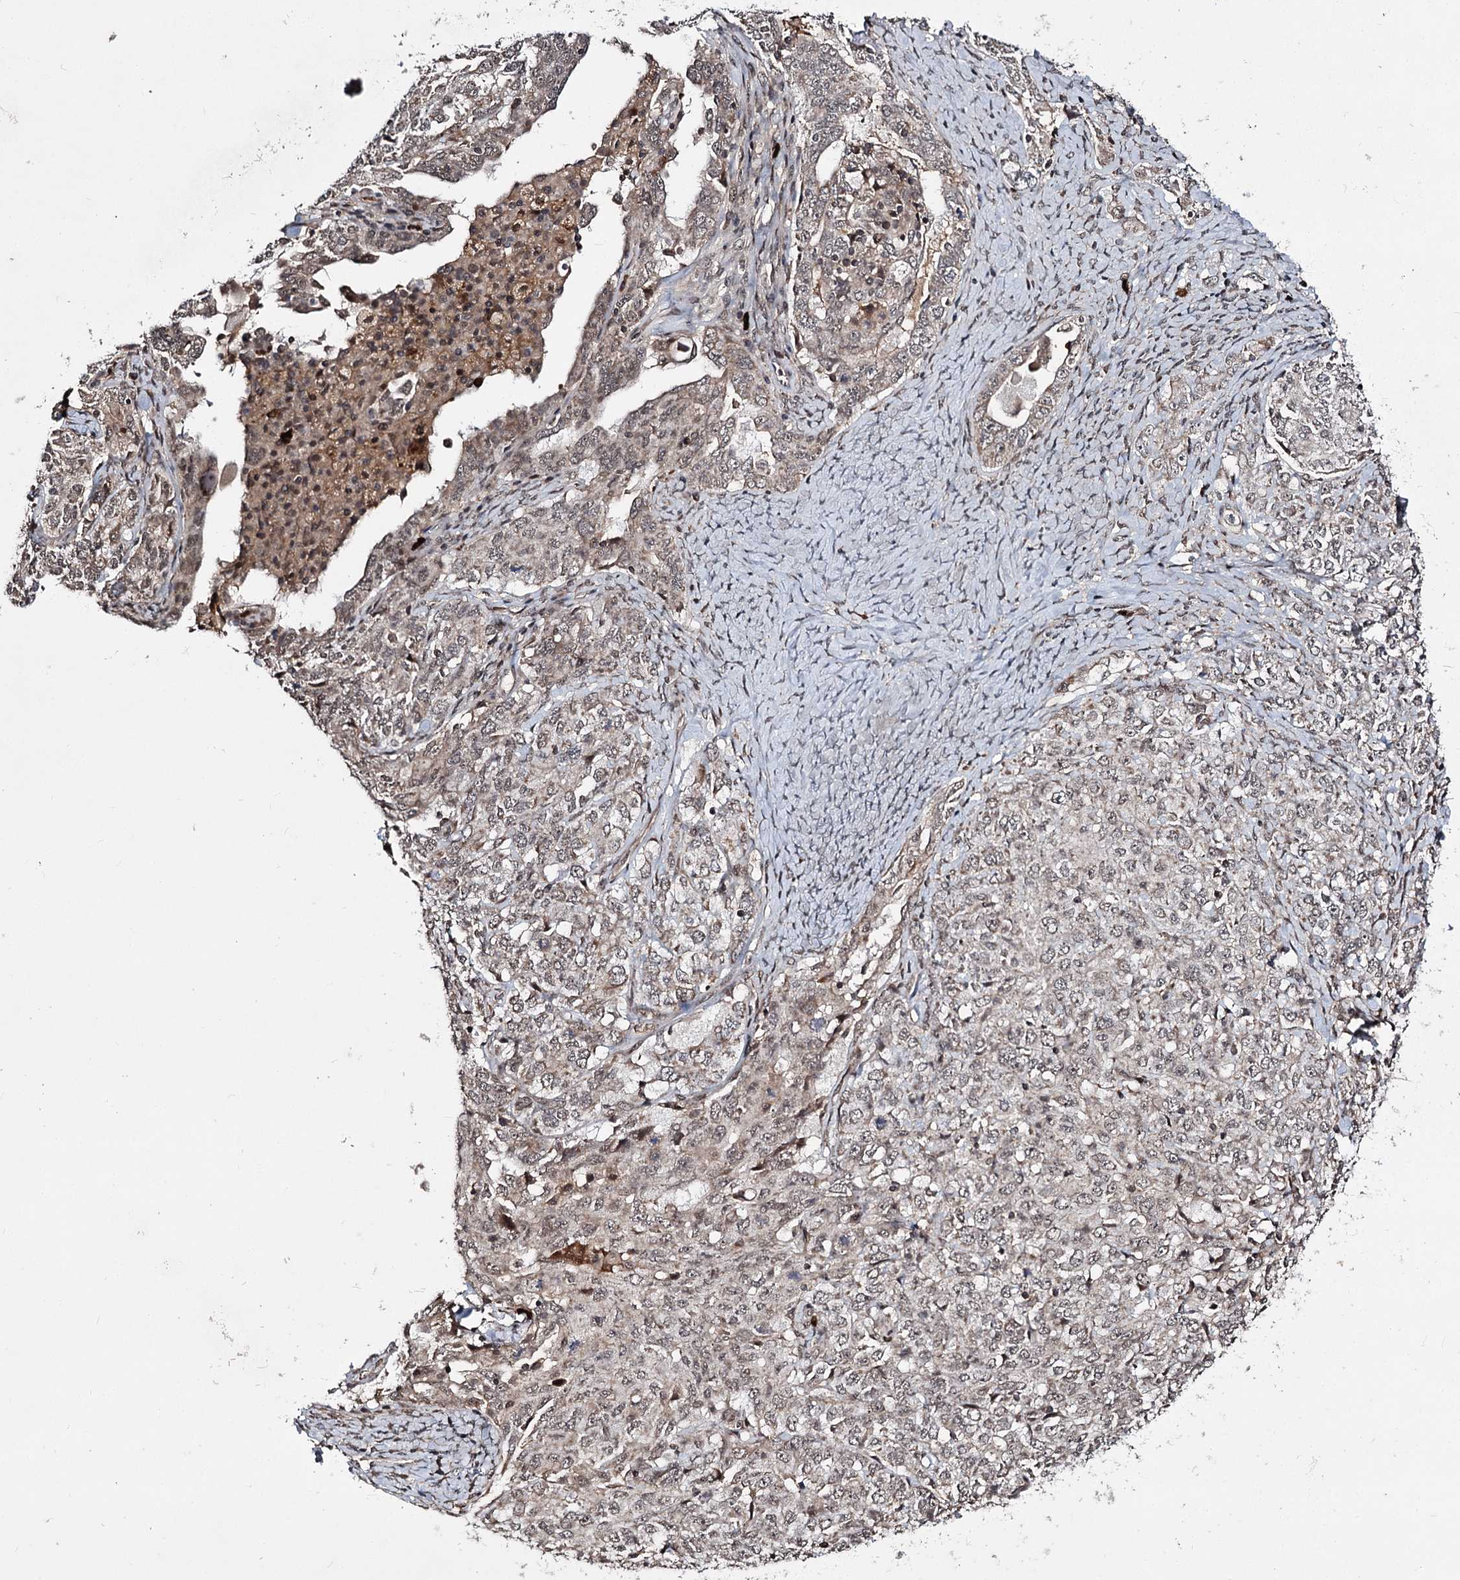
{"staining": {"intensity": "weak", "quantity": "25%-75%", "location": "cytoplasmic/membranous,nuclear"}, "tissue": "ovarian cancer", "cell_type": "Tumor cells", "image_type": "cancer", "snomed": [{"axis": "morphology", "description": "Carcinoma, endometroid"}, {"axis": "topography", "description": "Ovary"}], "caption": "An immunohistochemistry image of neoplastic tissue is shown. Protein staining in brown shows weak cytoplasmic/membranous and nuclear positivity in endometroid carcinoma (ovarian) within tumor cells.", "gene": "FAM53B", "patient": {"sex": "female", "age": 62}}